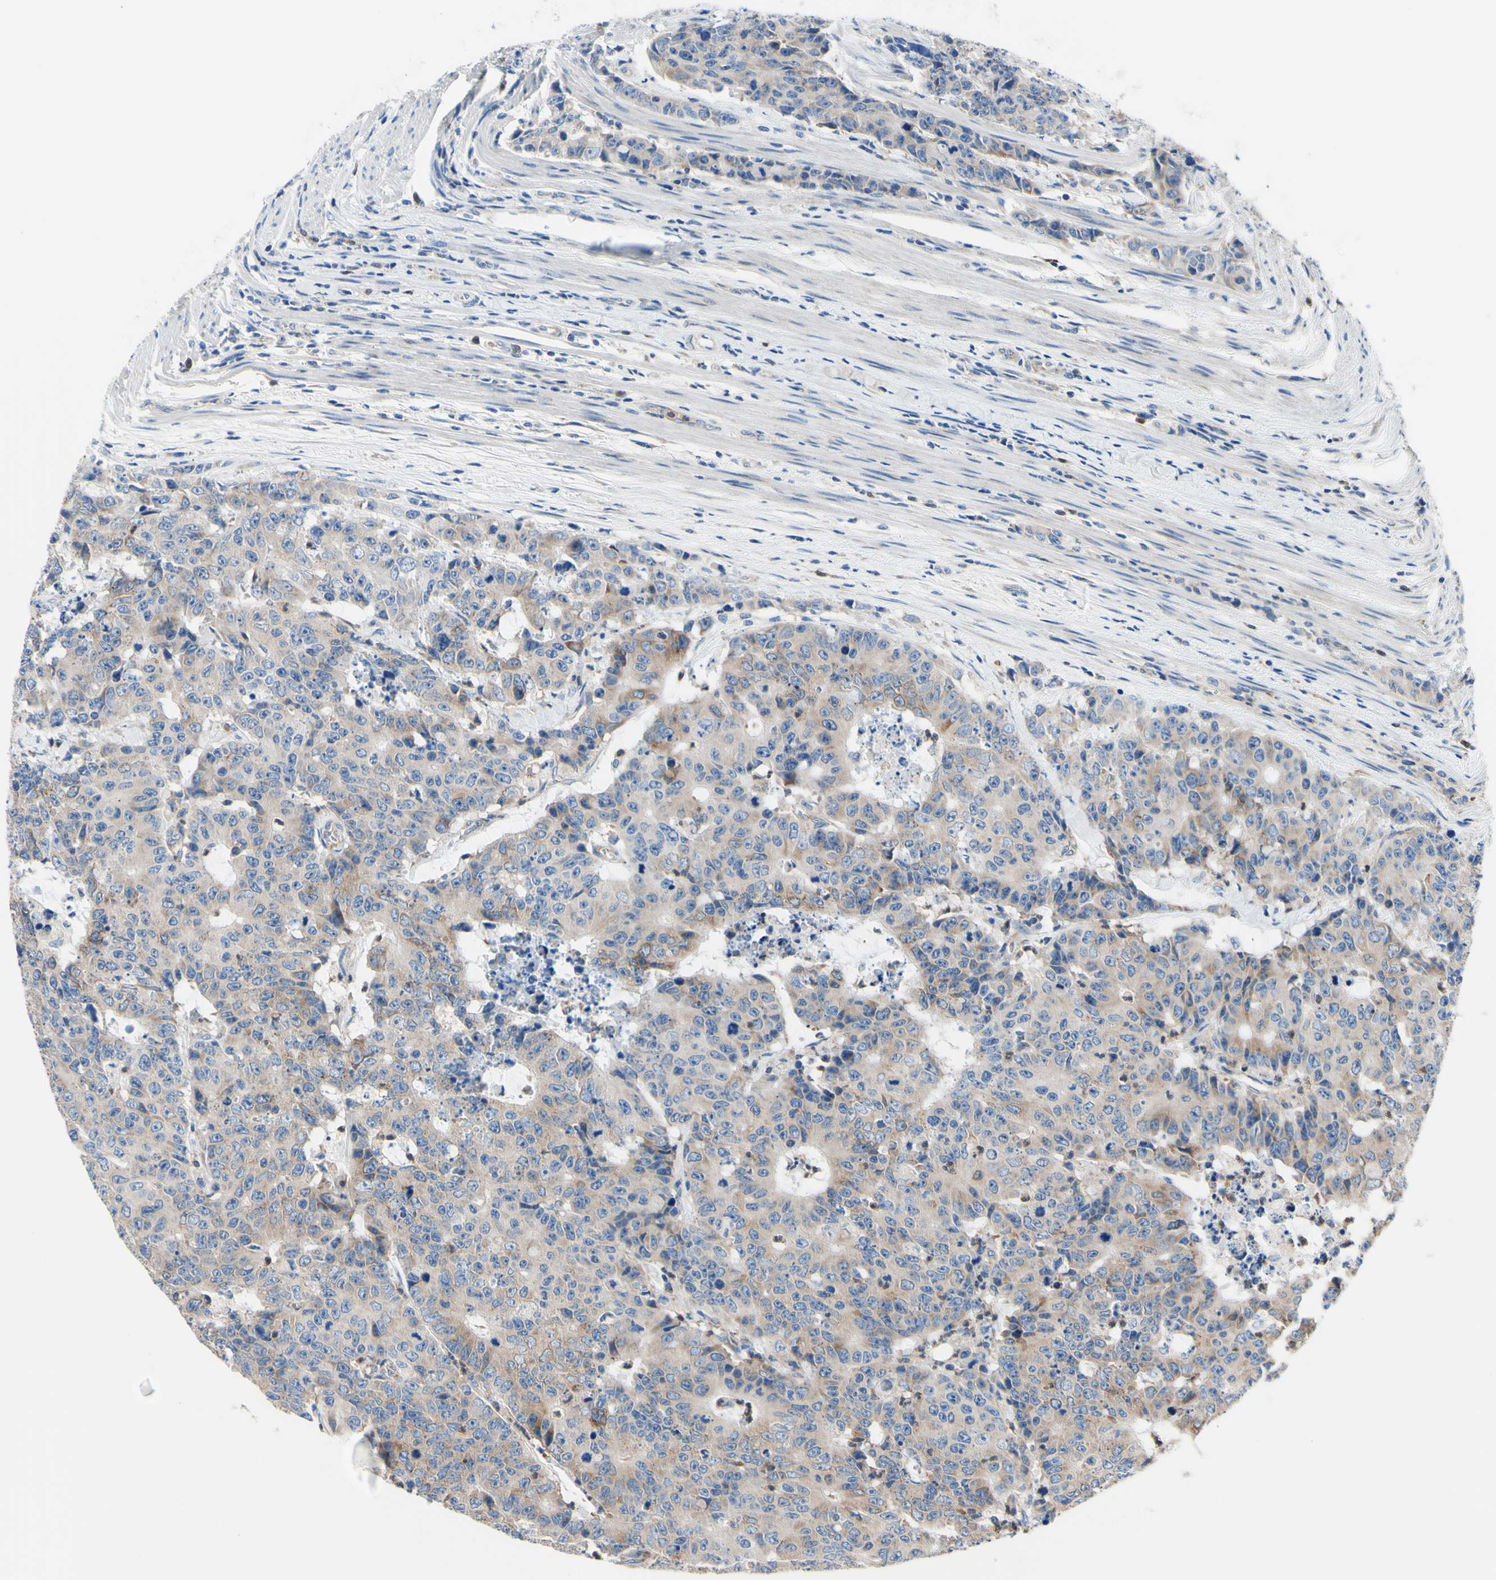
{"staining": {"intensity": "moderate", "quantity": "25%-75%", "location": "cytoplasmic/membranous"}, "tissue": "colorectal cancer", "cell_type": "Tumor cells", "image_type": "cancer", "snomed": [{"axis": "morphology", "description": "Adenocarcinoma, NOS"}, {"axis": "topography", "description": "Colon"}], "caption": "This image displays IHC staining of human colorectal adenocarcinoma, with medium moderate cytoplasmic/membranous positivity in about 25%-75% of tumor cells.", "gene": "FMR1", "patient": {"sex": "female", "age": 86}}